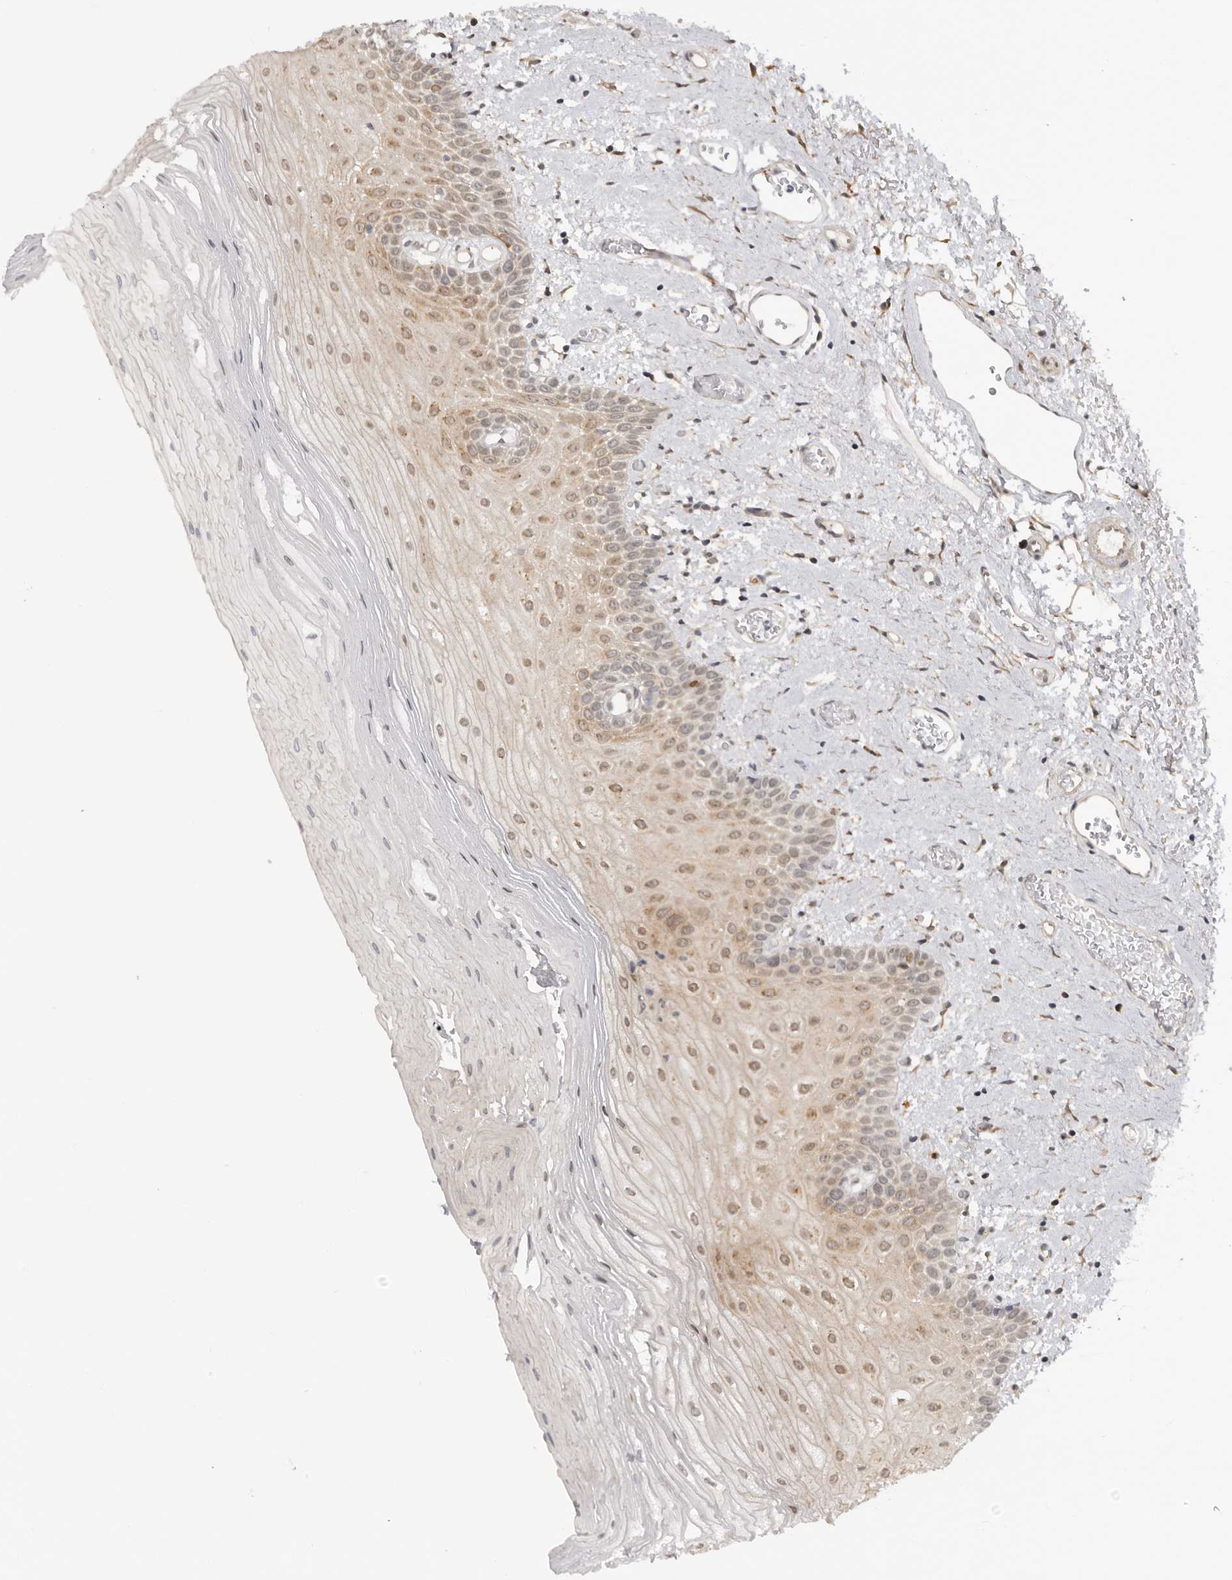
{"staining": {"intensity": "moderate", "quantity": ">75%", "location": "cytoplasmic/membranous,nuclear"}, "tissue": "oral mucosa", "cell_type": "Squamous epithelial cells", "image_type": "normal", "snomed": [{"axis": "morphology", "description": "Normal tissue, NOS"}, {"axis": "topography", "description": "Oral tissue"}], "caption": "IHC image of normal human oral mucosa stained for a protein (brown), which reveals medium levels of moderate cytoplasmic/membranous,nuclear expression in about >75% of squamous epithelial cells.", "gene": "GGT6", "patient": {"sex": "male", "age": 52}}